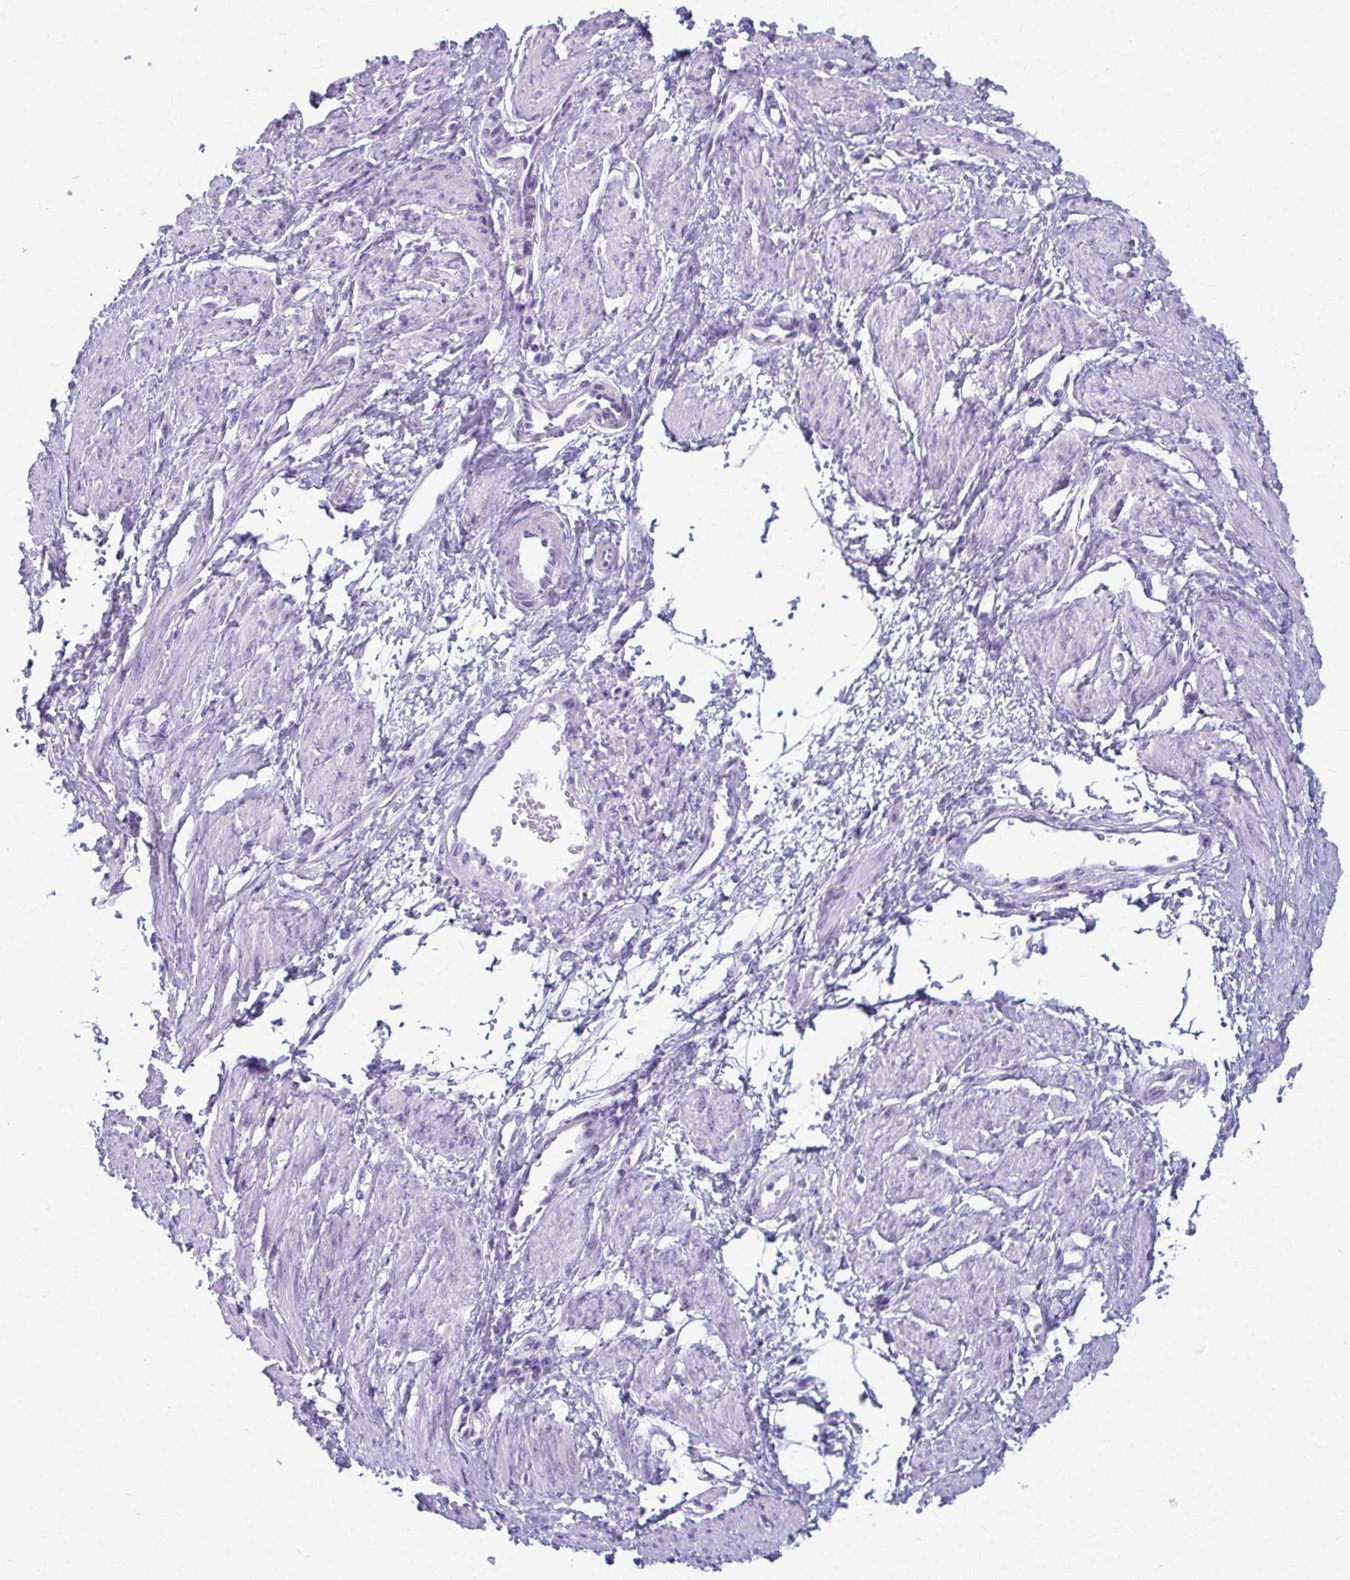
{"staining": {"intensity": "negative", "quantity": "none", "location": "none"}, "tissue": "smooth muscle", "cell_type": "Smooth muscle cells", "image_type": "normal", "snomed": [{"axis": "morphology", "description": "Normal tissue, NOS"}, {"axis": "topography", "description": "Smooth muscle"}, {"axis": "topography", "description": "Uterus"}], "caption": "A high-resolution histopathology image shows immunohistochemistry staining of benign smooth muscle, which shows no significant staining in smooth muscle cells. (DAB (3,3'-diaminobenzidine) immunohistochemistry with hematoxylin counter stain).", "gene": "SERPINI1", "patient": {"sex": "female", "age": 39}}